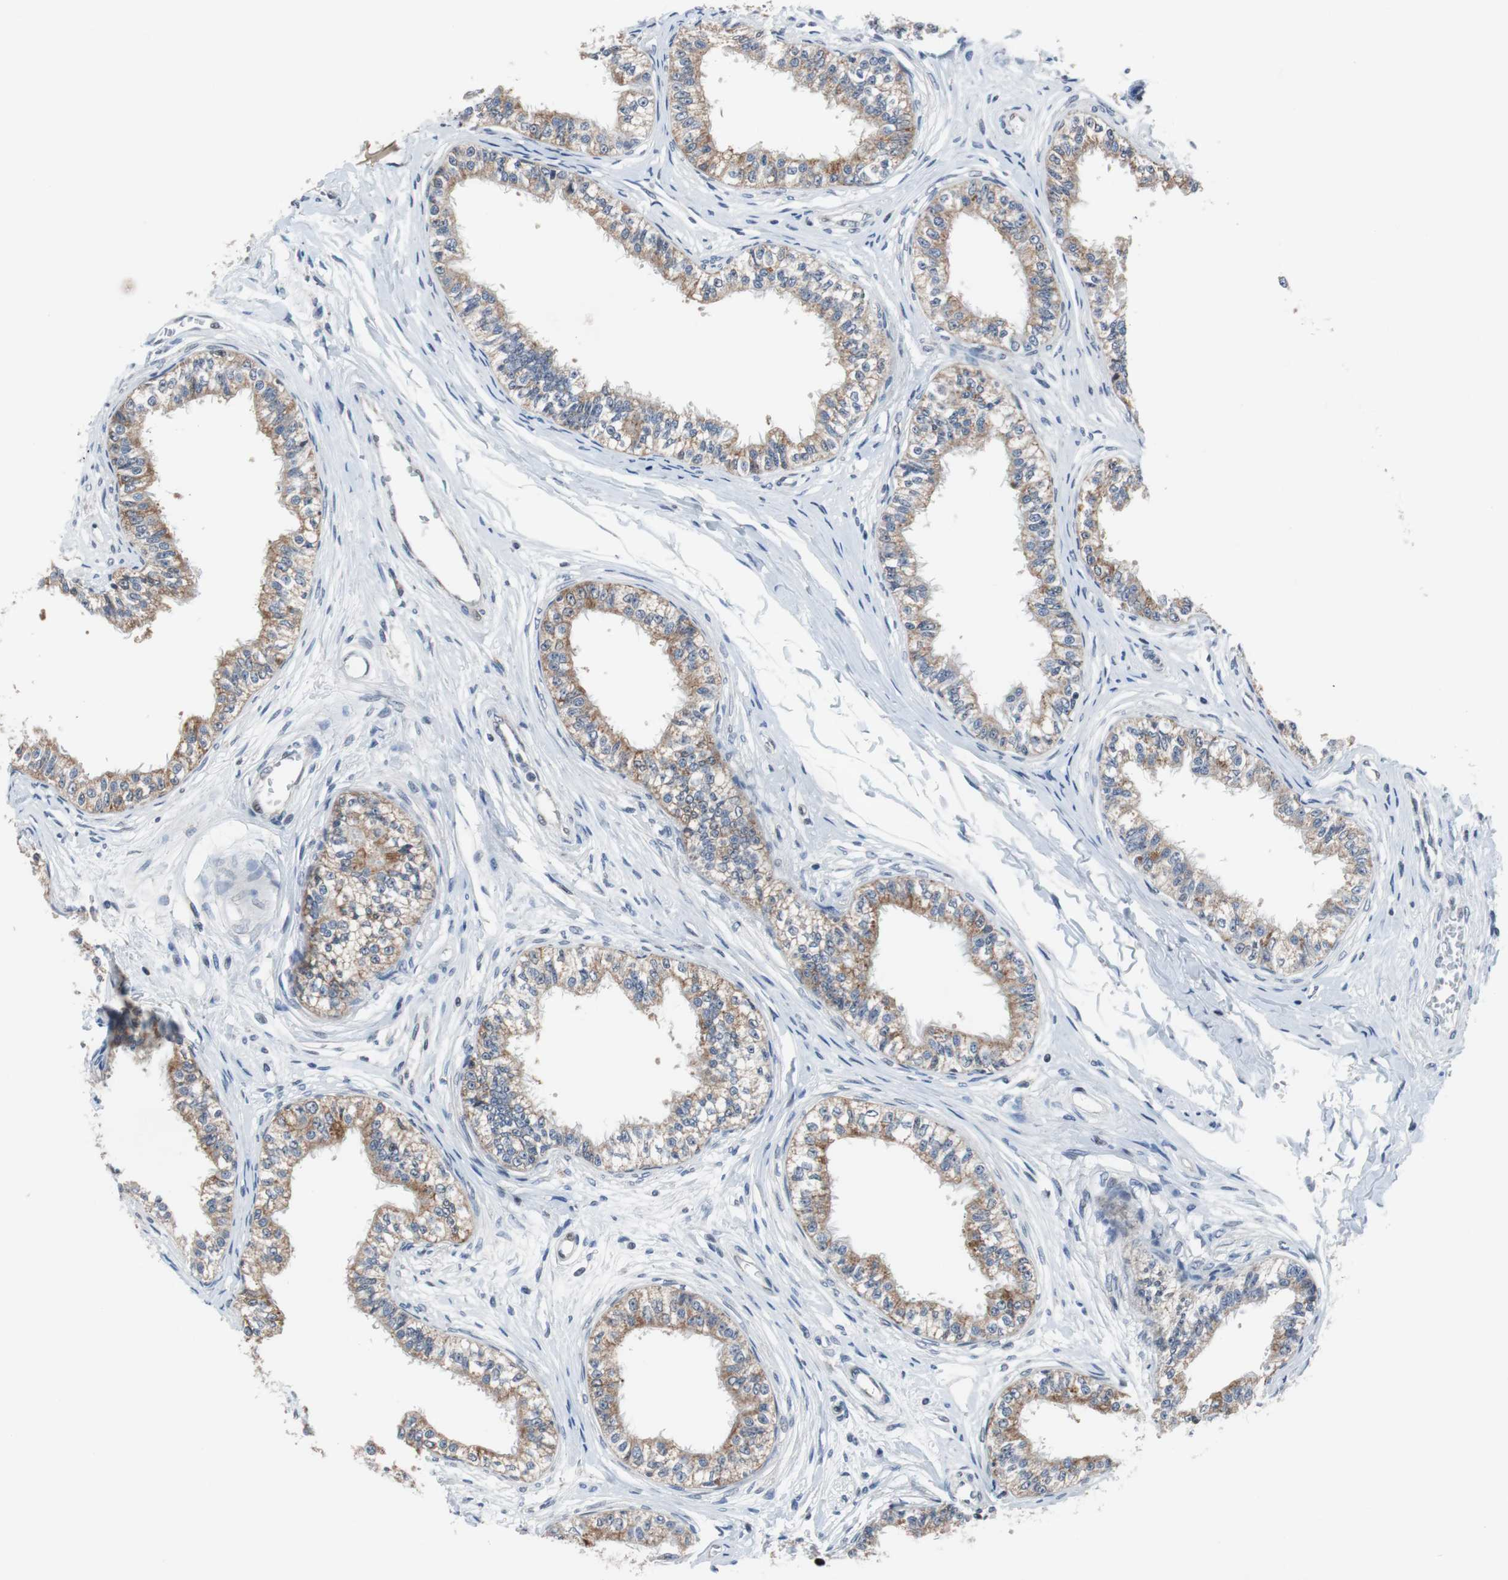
{"staining": {"intensity": "strong", "quantity": "25%-75%", "location": "nuclear"}, "tissue": "epididymis", "cell_type": "Glandular cells", "image_type": "normal", "snomed": [{"axis": "morphology", "description": "Normal tissue, NOS"}, {"axis": "morphology", "description": "Adenocarcinoma, metastatic, NOS"}, {"axis": "topography", "description": "Testis"}, {"axis": "topography", "description": "Epididymis"}], "caption": "A brown stain highlights strong nuclear staining of a protein in glandular cells of benign epididymis. (DAB (3,3'-diaminobenzidine) IHC, brown staining for protein, blue staining for nuclei).", "gene": "TP63", "patient": {"sex": "male", "age": 26}}